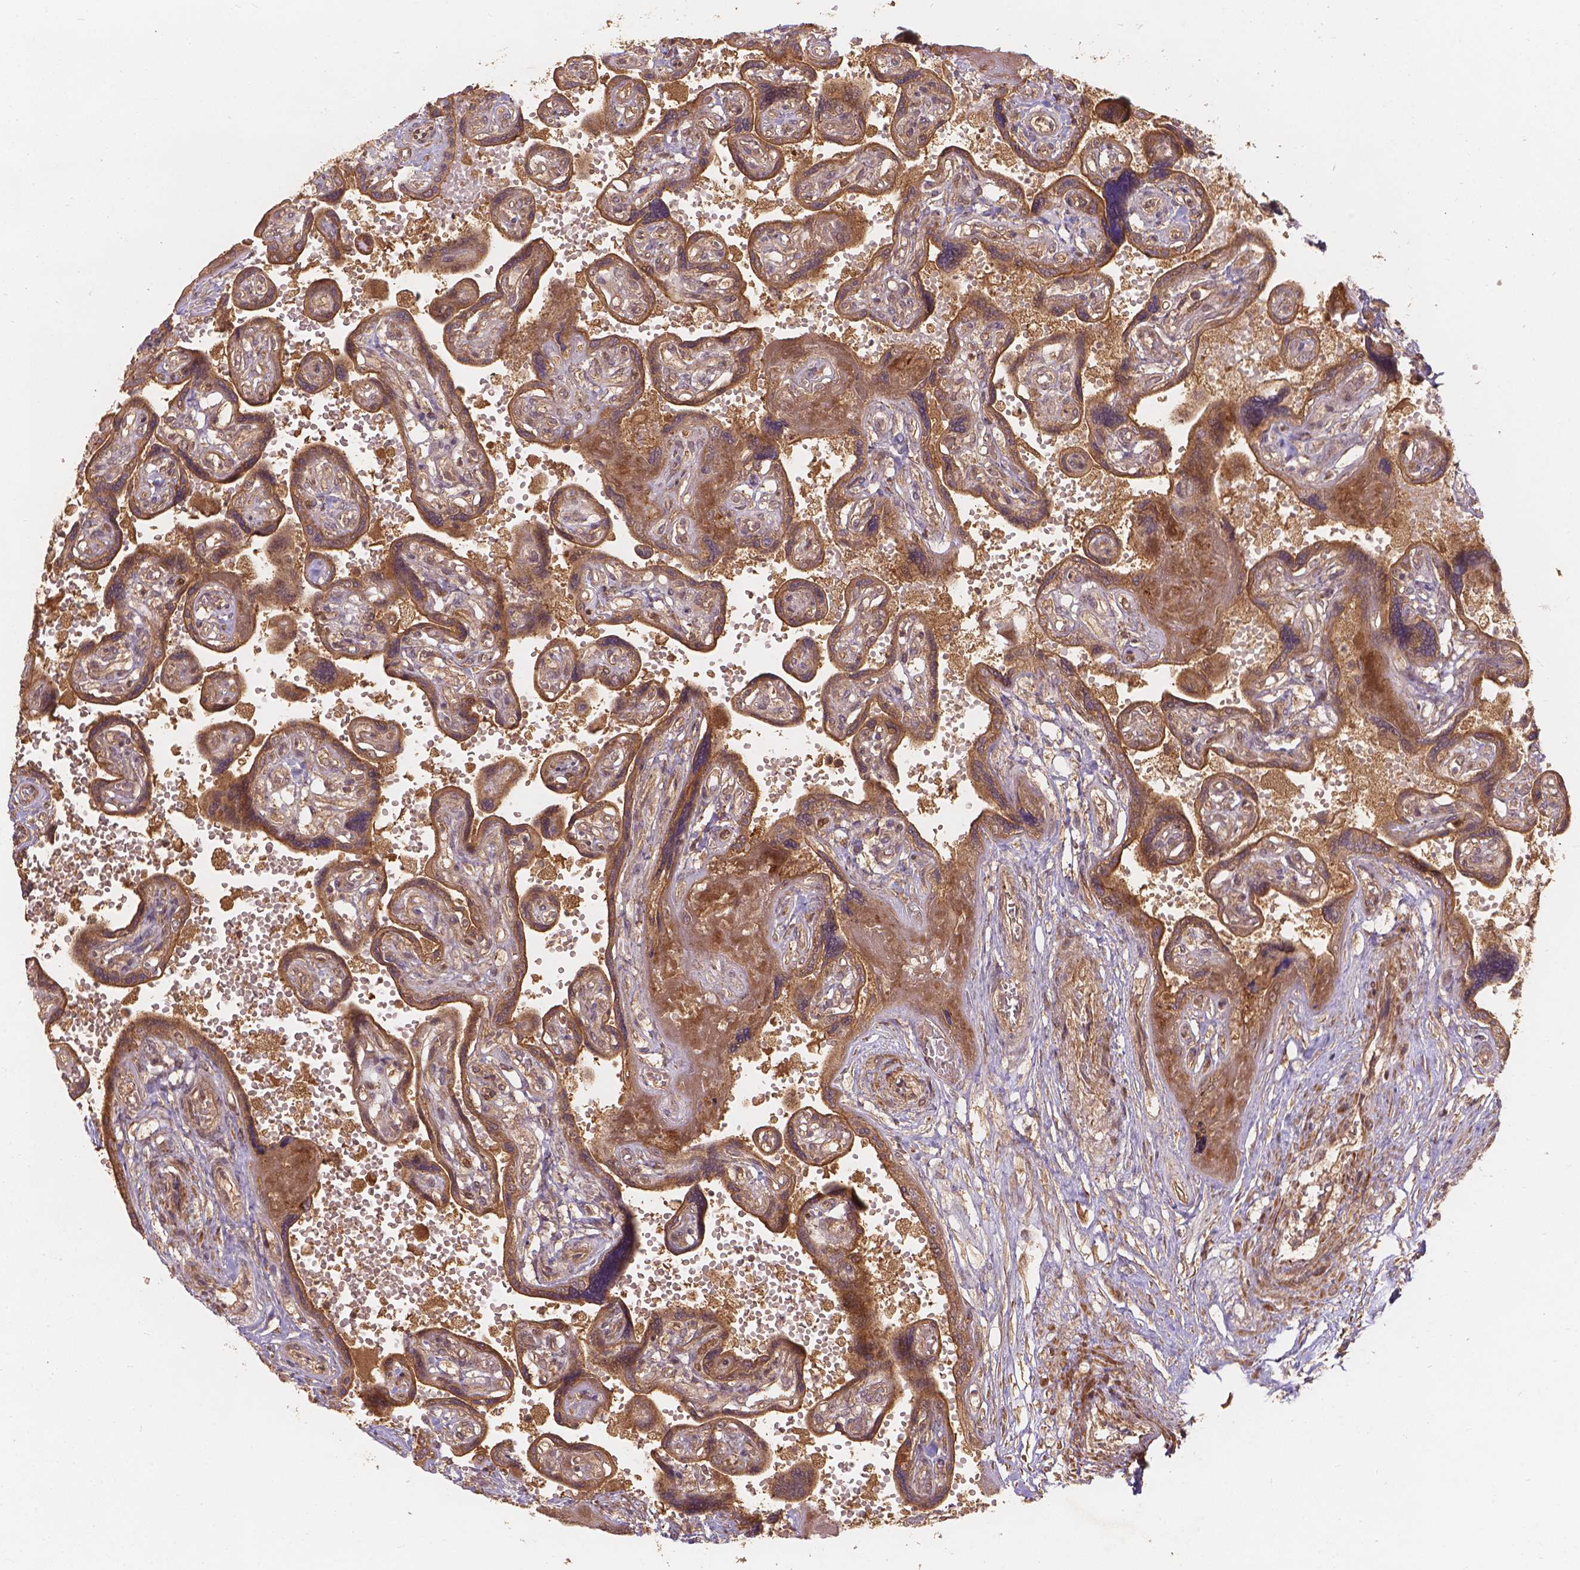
{"staining": {"intensity": "weak", "quantity": "25%-75%", "location": "cytoplasmic/membranous"}, "tissue": "placenta", "cell_type": "Decidual cells", "image_type": "normal", "snomed": [{"axis": "morphology", "description": "Normal tissue, NOS"}, {"axis": "topography", "description": "Placenta"}], "caption": "Benign placenta shows weak cytoplasmic/membranous positivity in approximately 25%-75% of decidual cells, visualized by immunohistochemistry.", "gene": "XPR1", "patient": {"sex": "female", "age": 32}}